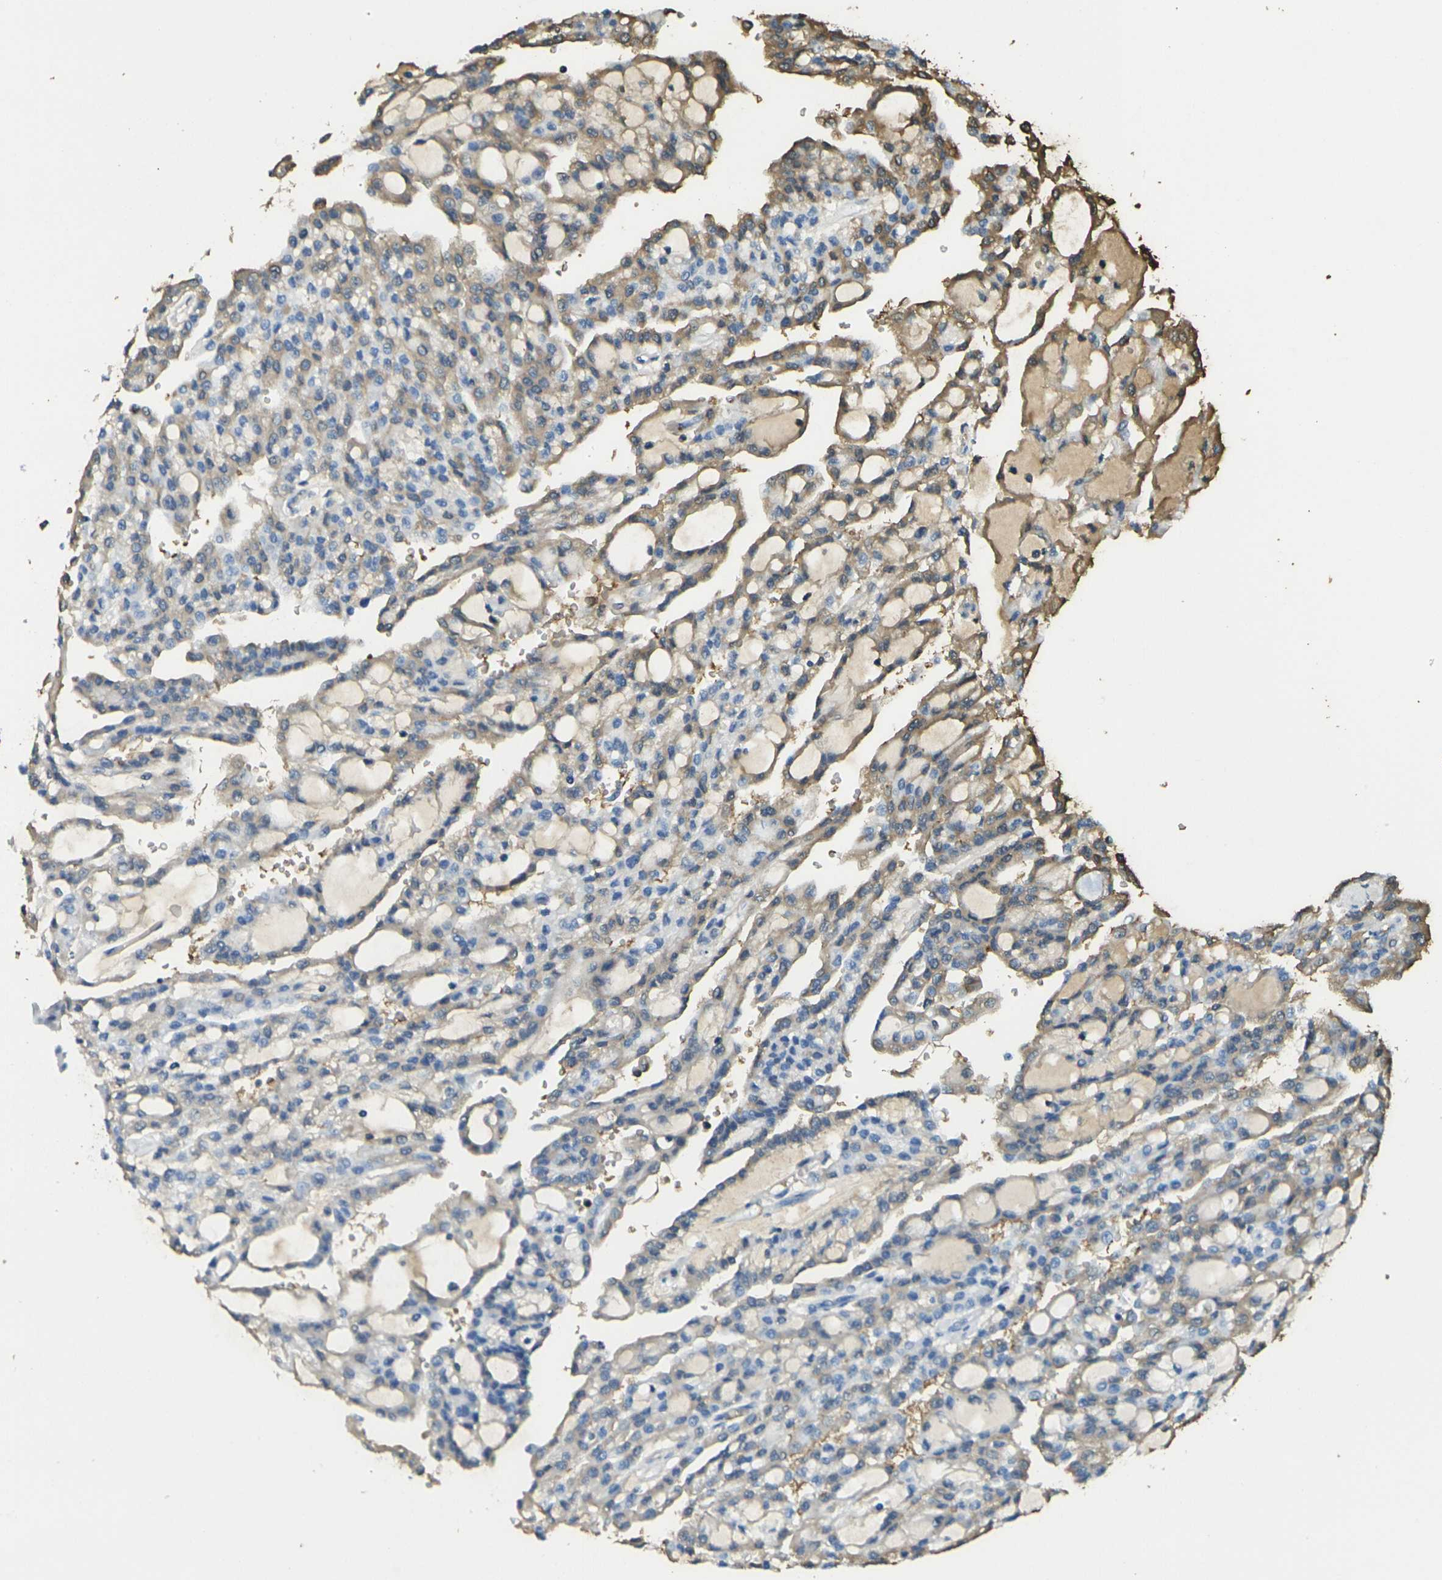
{"staining": {"intensity": "moderate", "quantity": "25%-75%", "location": "cytoplasmic/membranous"}, "tissue": "renal cancer", "cell_type": "Tumor cells", "image_type": "cancer", "snomed": [{"axis": "morphology", "description": "Adenocarcinoma, NOS"}, {"axis": "topography", "description": "Kidney"}], "caption": "Renal adenocarcinoma tissue exhibits moderate cytoplasmic/membranous expression in about 25%-75% of tumor cells The staining is performed using DAB brown chromogen to label protein expression. The nuclei are counter-stained blue using hematoxylin.", "gene": "HBB", "patient": {"sex": "male", "age": 63}}